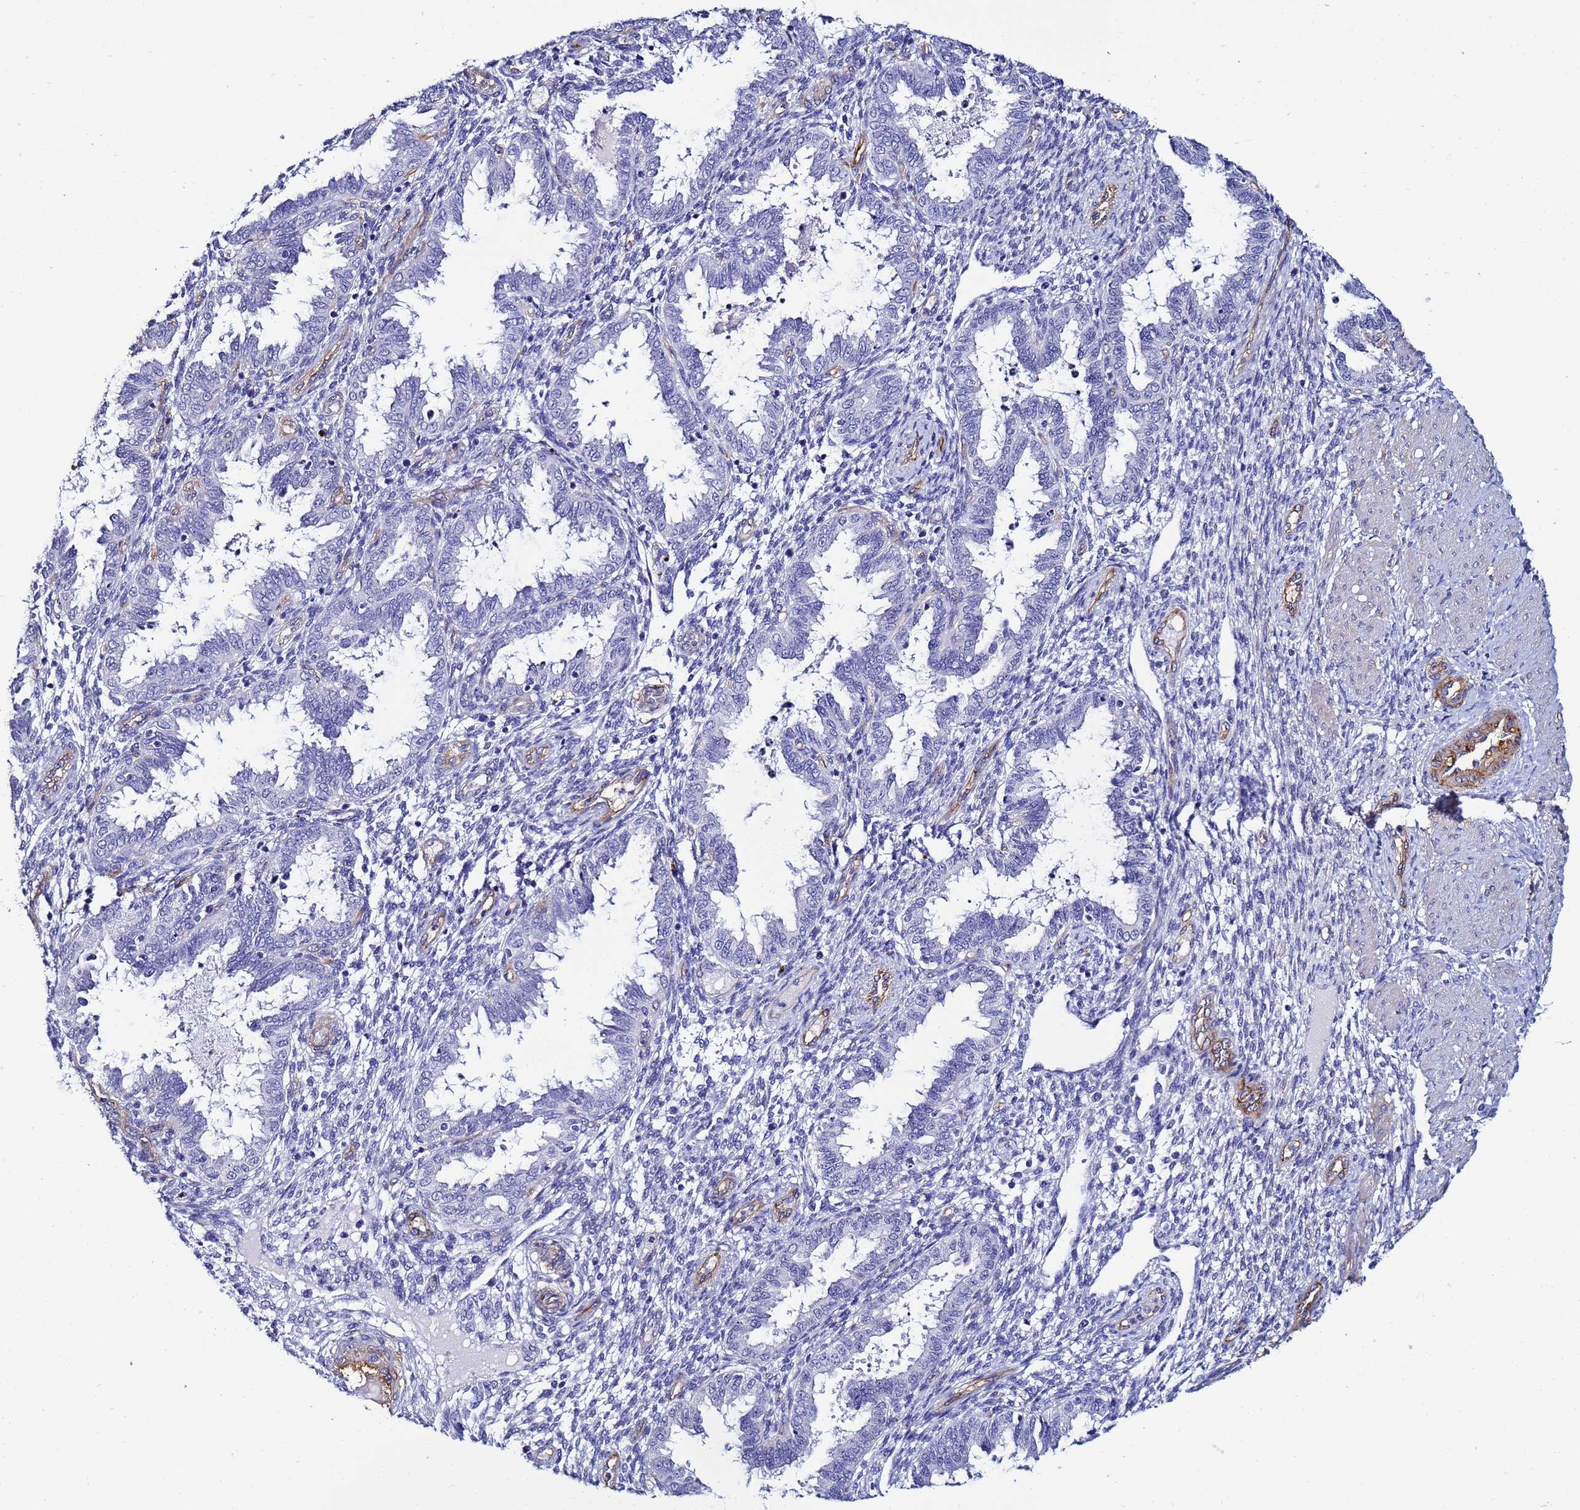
{"staining": {"intensity": "negative", "quantity": "none", "location": "none"}, "tissue": "endometrium", "cell_type": "Cells in endometrial stroma", "image_type": "normal", "snomed": [{"axis": "morphology", "description": "Normal tissue, NOS"}, {"axis": "topography", "description": "Endometrium"}], "caption": "High power microscopy histopathology image of an immunohistochemistry (IHC) image of unremarkable endometrium, revealing no significant staining in cells in endometrial stroma.", "gene": "DEFB104A", "patient": {"sex": "female", "age": 33}}